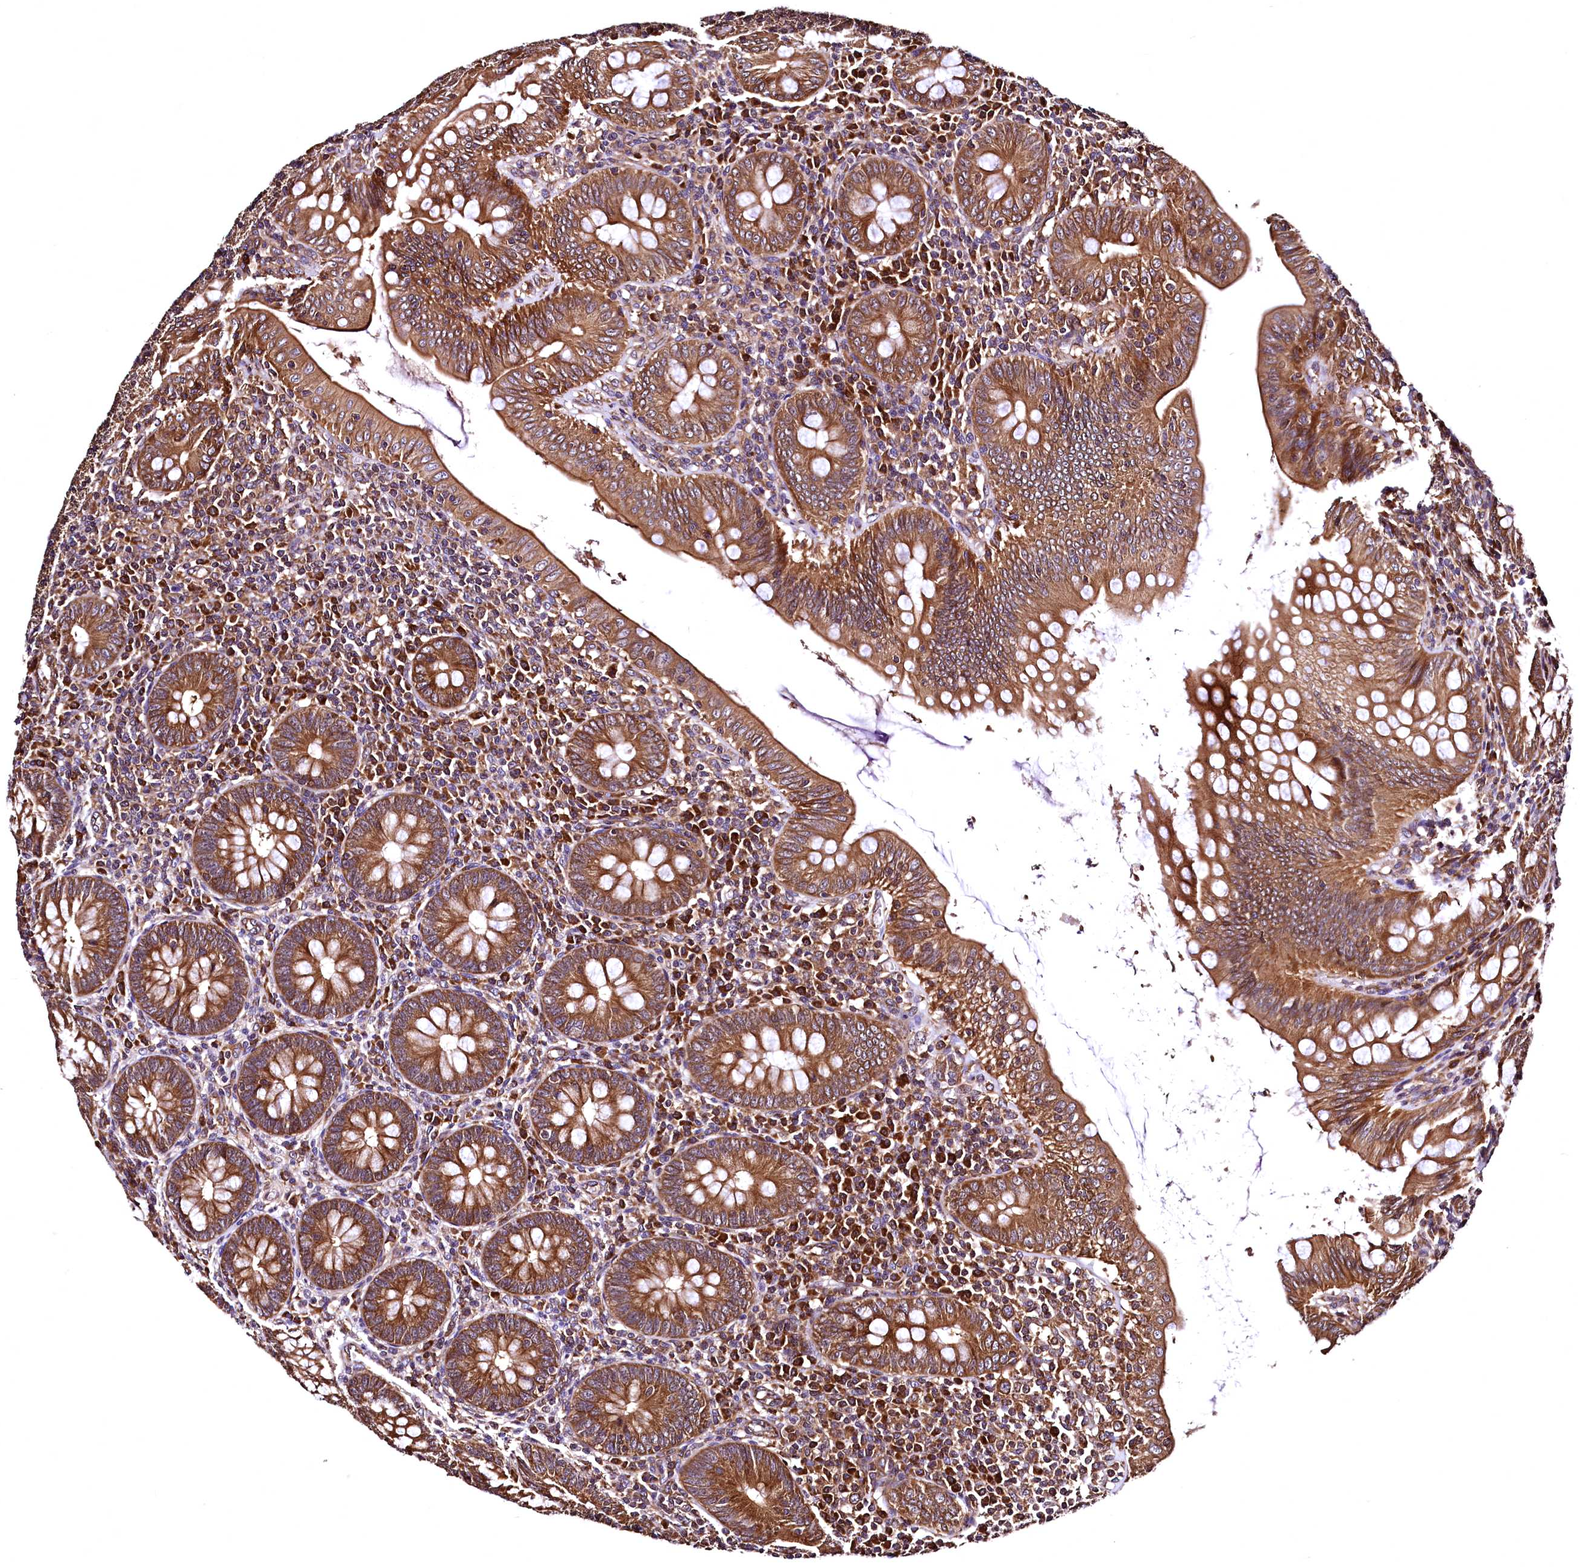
{"staining": {"intensity": "strong", "quantity": ">75%", "location": "cytoplasmic/membranous"}, "tissue": "appendix", "cell_type": "Glandular cells", "image_type": "normal", "snomed": [{"axis": "morphology", "description": "Normal tissue, NOS"}, {"axis": "topography", "description": "Appendix"}], "caption": "Normal appendix was stained to show a protein in brown. There is high levels of strong cytoplasmic/membranous positivity in about >75% of glandular cells. (DAB (3,3'-diaminobenzidine) IHC, brown staining for protein, blue staining for nuclei).", "gene": "LRSAM1", "patient": {"sex": "male", "age": 14}}